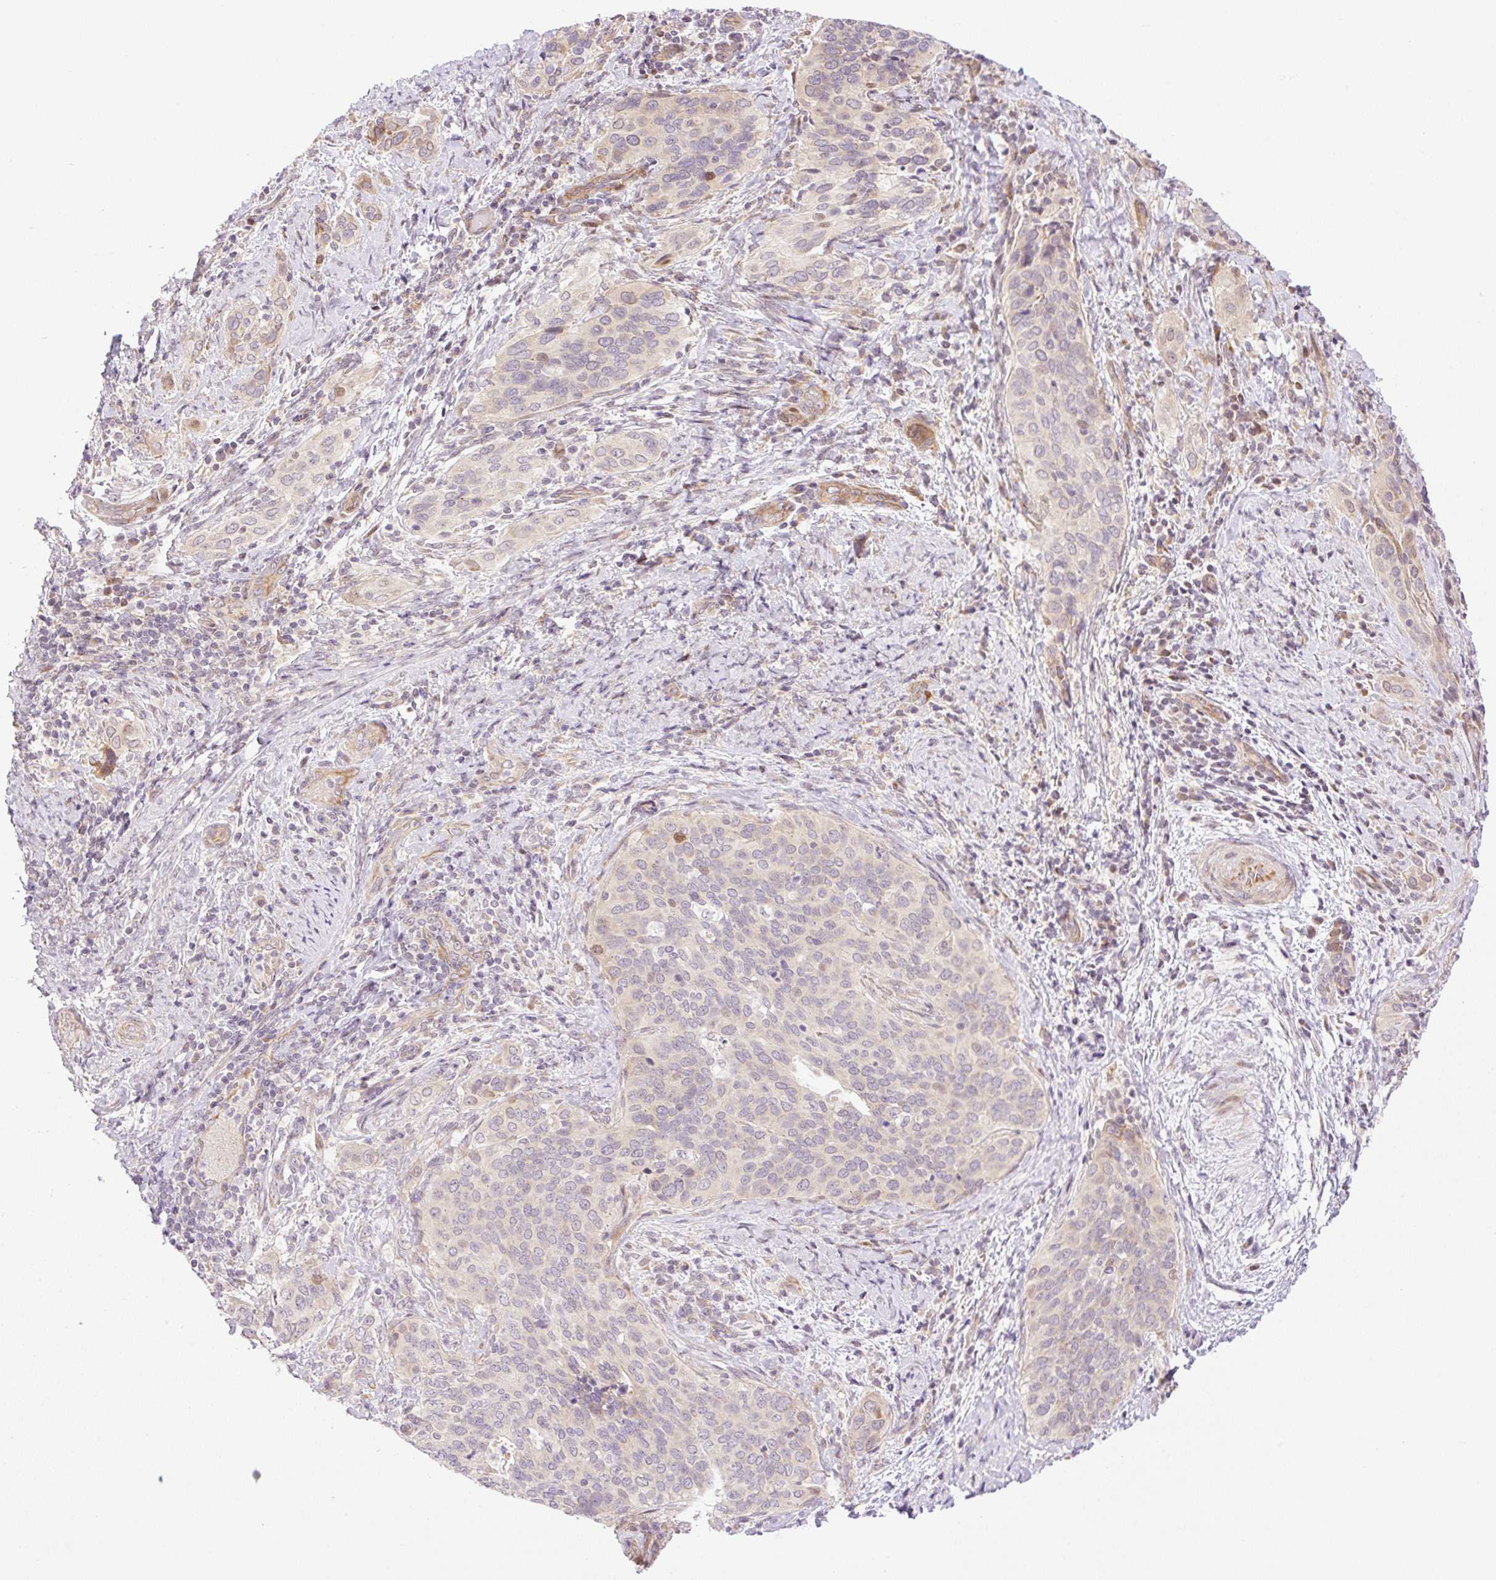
{"staining": {"intensity": "negative", "quantity": "none", "location": "none"}, "tissue": "cervical cancer", "cell_type": "Tumor cells", "image_type": "cancer", "snomed": [{"axis": "morphology", "description": "Squamous cell carcinoma, NOS"}, {"axis": "topography", "description": "Cervix"}], "caption": "IHC histopathology image of human squamous cell carcinoma (cervical) stained for a protein (brown), which demonstrates no positivity in tumor cells.", "gene": "ZNF394", "patient": {"sex": "female", "age": 38}}